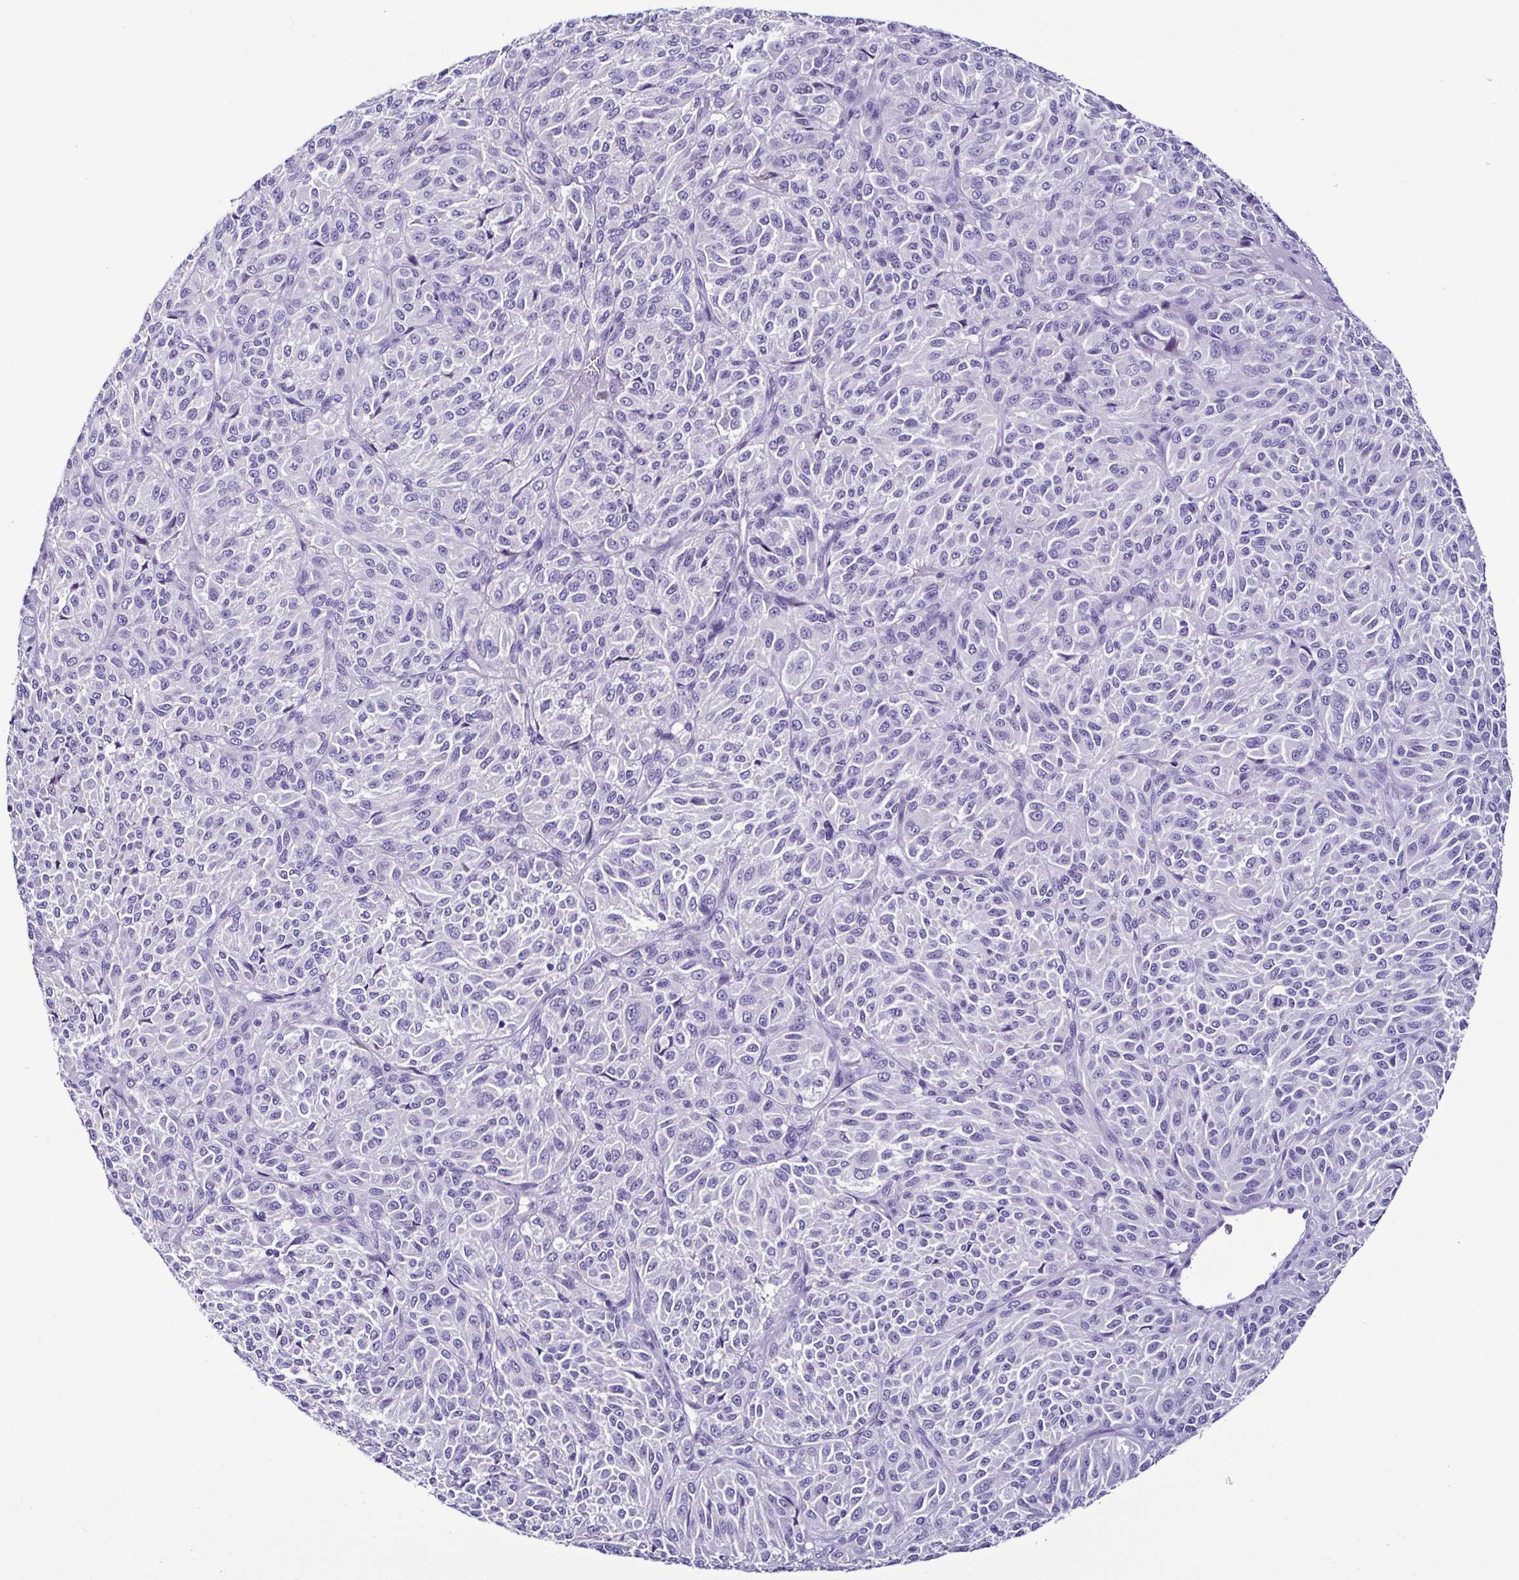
{"staining": {"intensity": "negative", "quantity": "none", "location": "none"}, "tissue": "melanoma", "cell_type": "Tumor cells", "image_type": "cancer", "snomed": [{"axis": "morphology", "description": "Malignant melanoma, Metastatic site"}, {"axis": "topography", "description": "Brain"}], "caption": "An immunohistochemistry histopathology image of melanoma is shown. There is no staining in tumor cells of melanoma.", "gene": "SRL", "patient": {"sex": "female", "age": 56}}